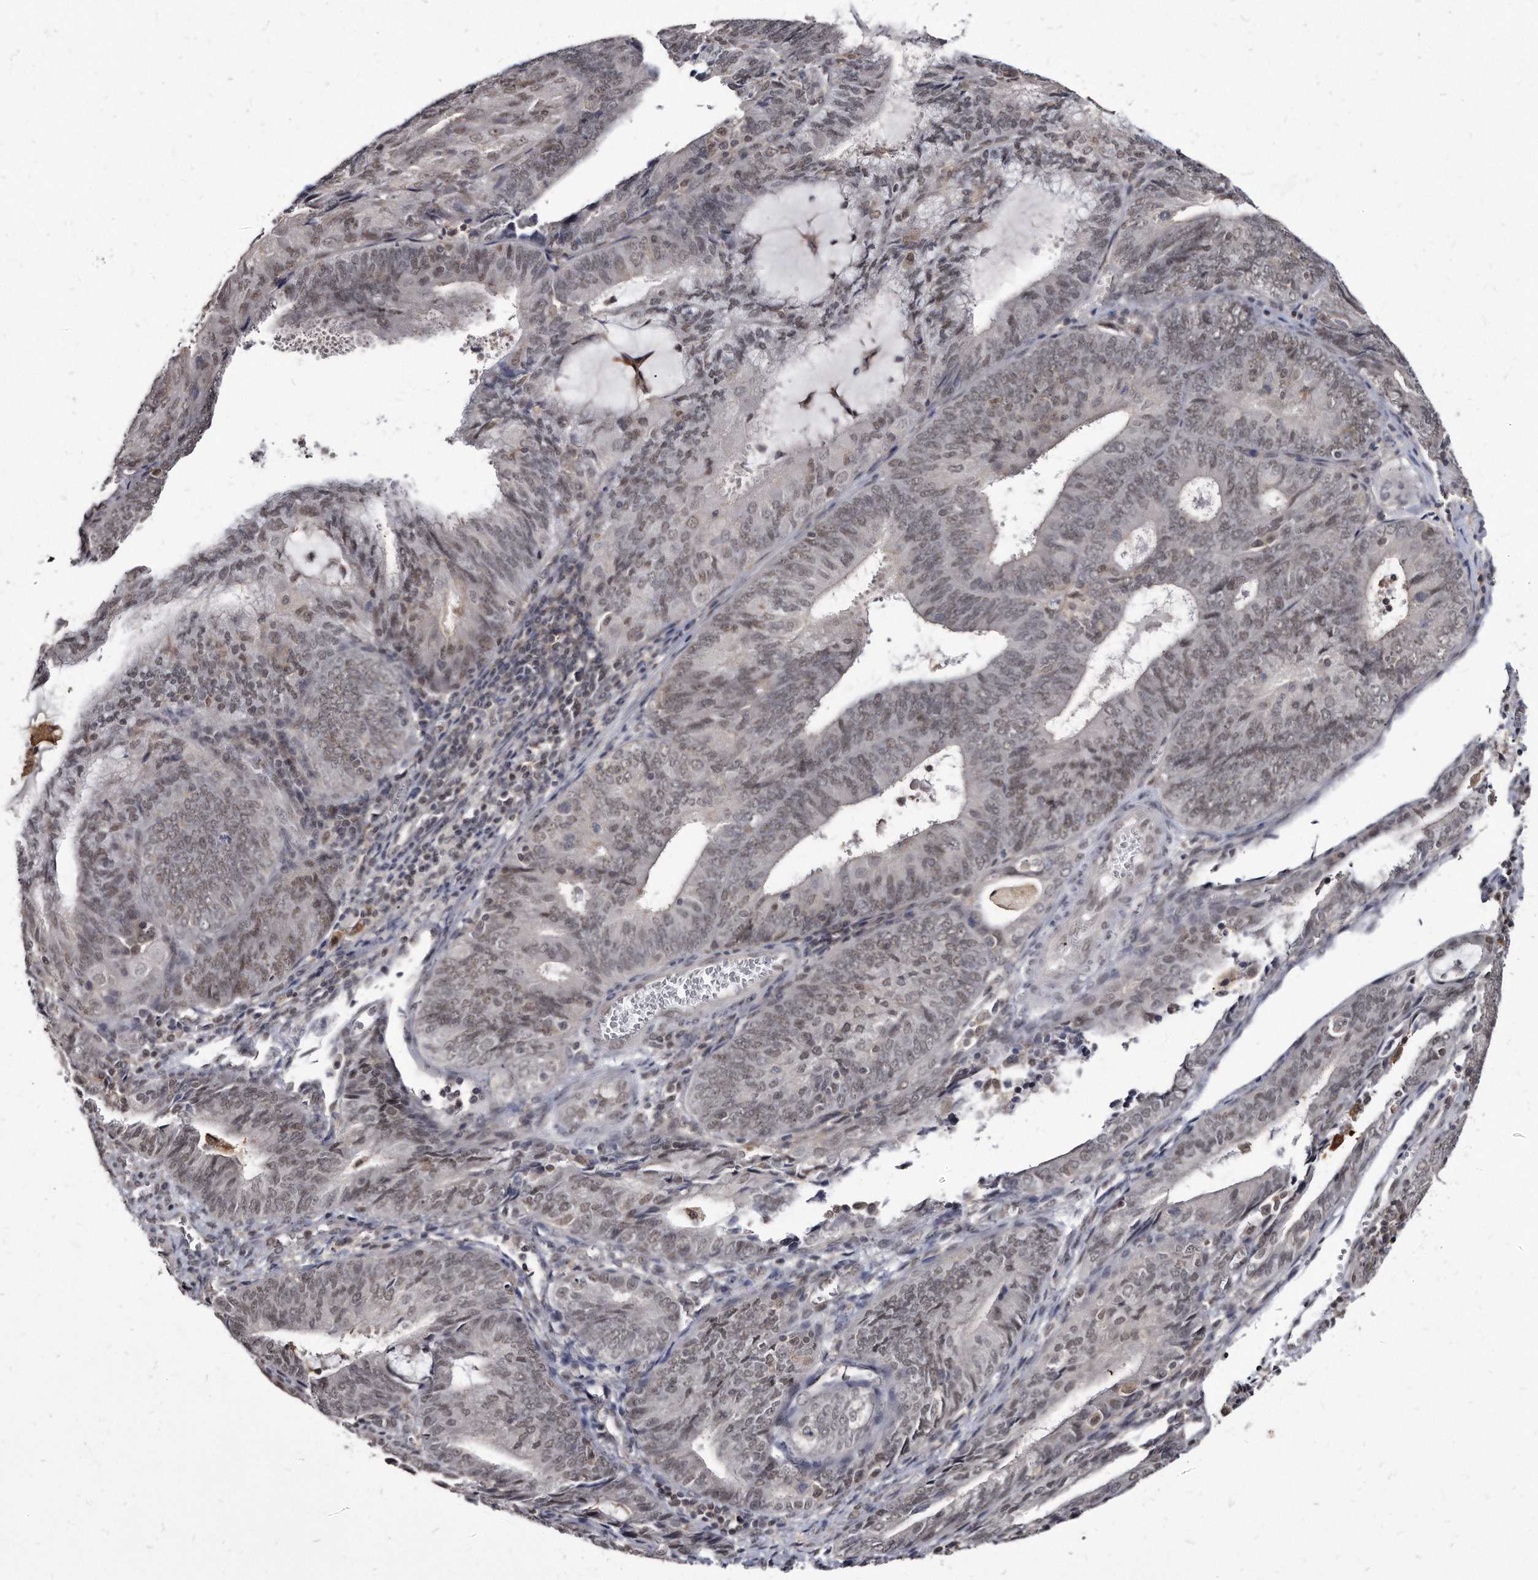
{"staining": {"intensity": "weak", "quantity": "25%-75%", "location": "nuclear"}, "tissue": "endometrial cancer", "cell_type": "Tumor cells", "image_type": "cancer", "snomed": [{"axis": "morphology", "description": "Adenocarcinoma, NOS"}, {"axis": "topography", "description": "Endometrium"}], "caption": "A photomicrograph of human endometrial adenocarcinoma stained for a protein exhibits weak nuclear brown staining in tumor cells.", "gene": "KLHDC3", "patient": {"sex": "female", "age": 81}}